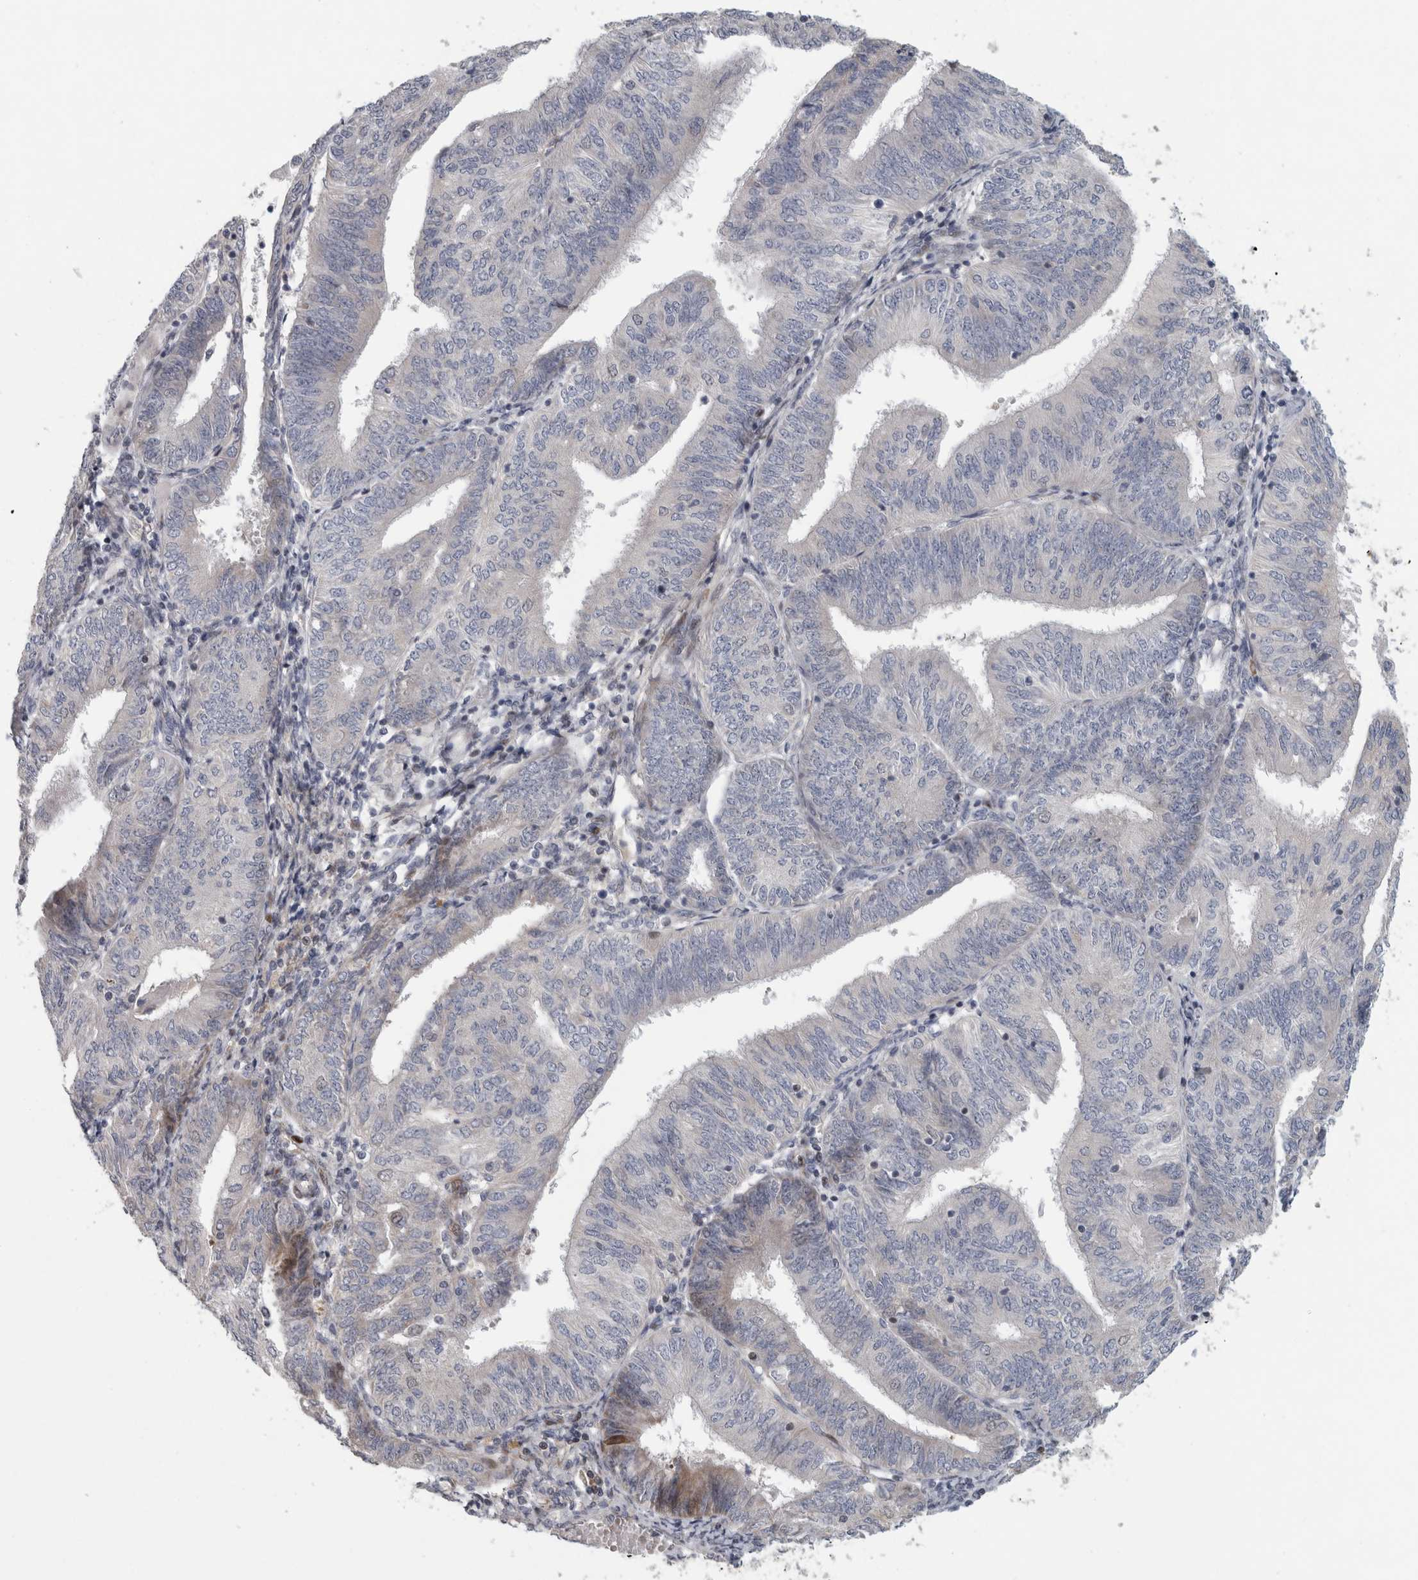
{"staining": {"intensity": "negative", "quantity": "none", "location": "none"}, "tissue": "endometrial cancer", "cell_type": "Tumor cells", "image_type": "cancer", "snomed": [{"axis": "morphology", "description": "Adenocarcinoma, NOS"}, {"axis": "topography", "description": "Endometrium"}], "caption": "Immunohistochemical staining of adenocarcinoma (endometrial) shows no significant expression in tumor cells.", "gene": "RBM48", "patient": {"sex": "female", "age": 58}}